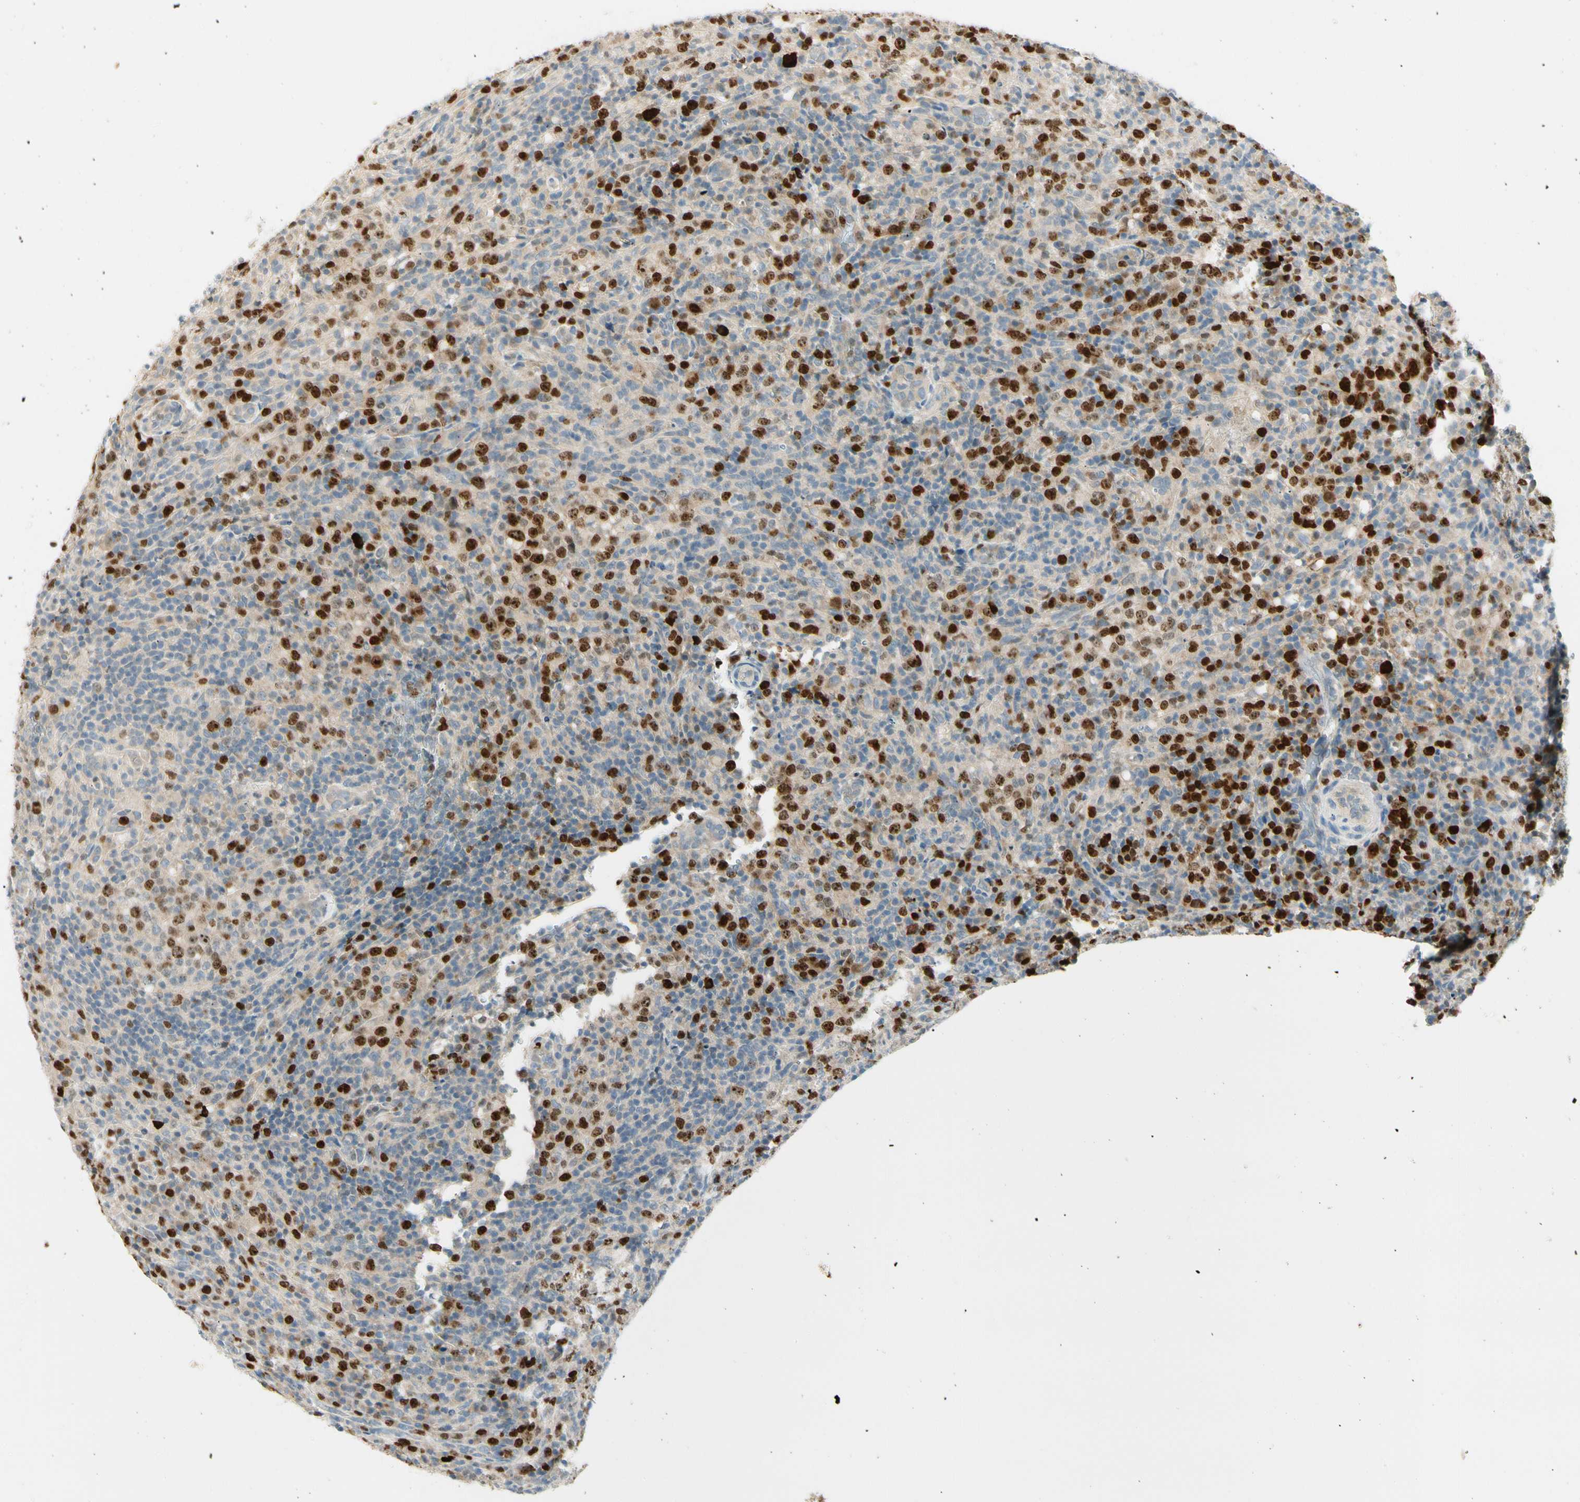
{"staining": {"intensity": "strong", "quantity": "25%-75%", "location": "nuclear"}, "tissue": "lymphoma", "cell_type": "Tumor cells", "image_type": "cancer", "snomed": [{"axis": "morphology", "description": "Malignant lymphoma, non-Hodgkin's type, High grade"}, {"axis": "topography", "description": "Lymph node"}], "caption": "This histopathology image shows immunohistochemistry (IHC) staining of human malignant lymphoma, non-Hodgkin's type (high-grade), with high strong nuclear expression in approximately 25%-75% of tumor cells.", "gene": "PITX1", "patient": {"sex": "female", "age": 76}}